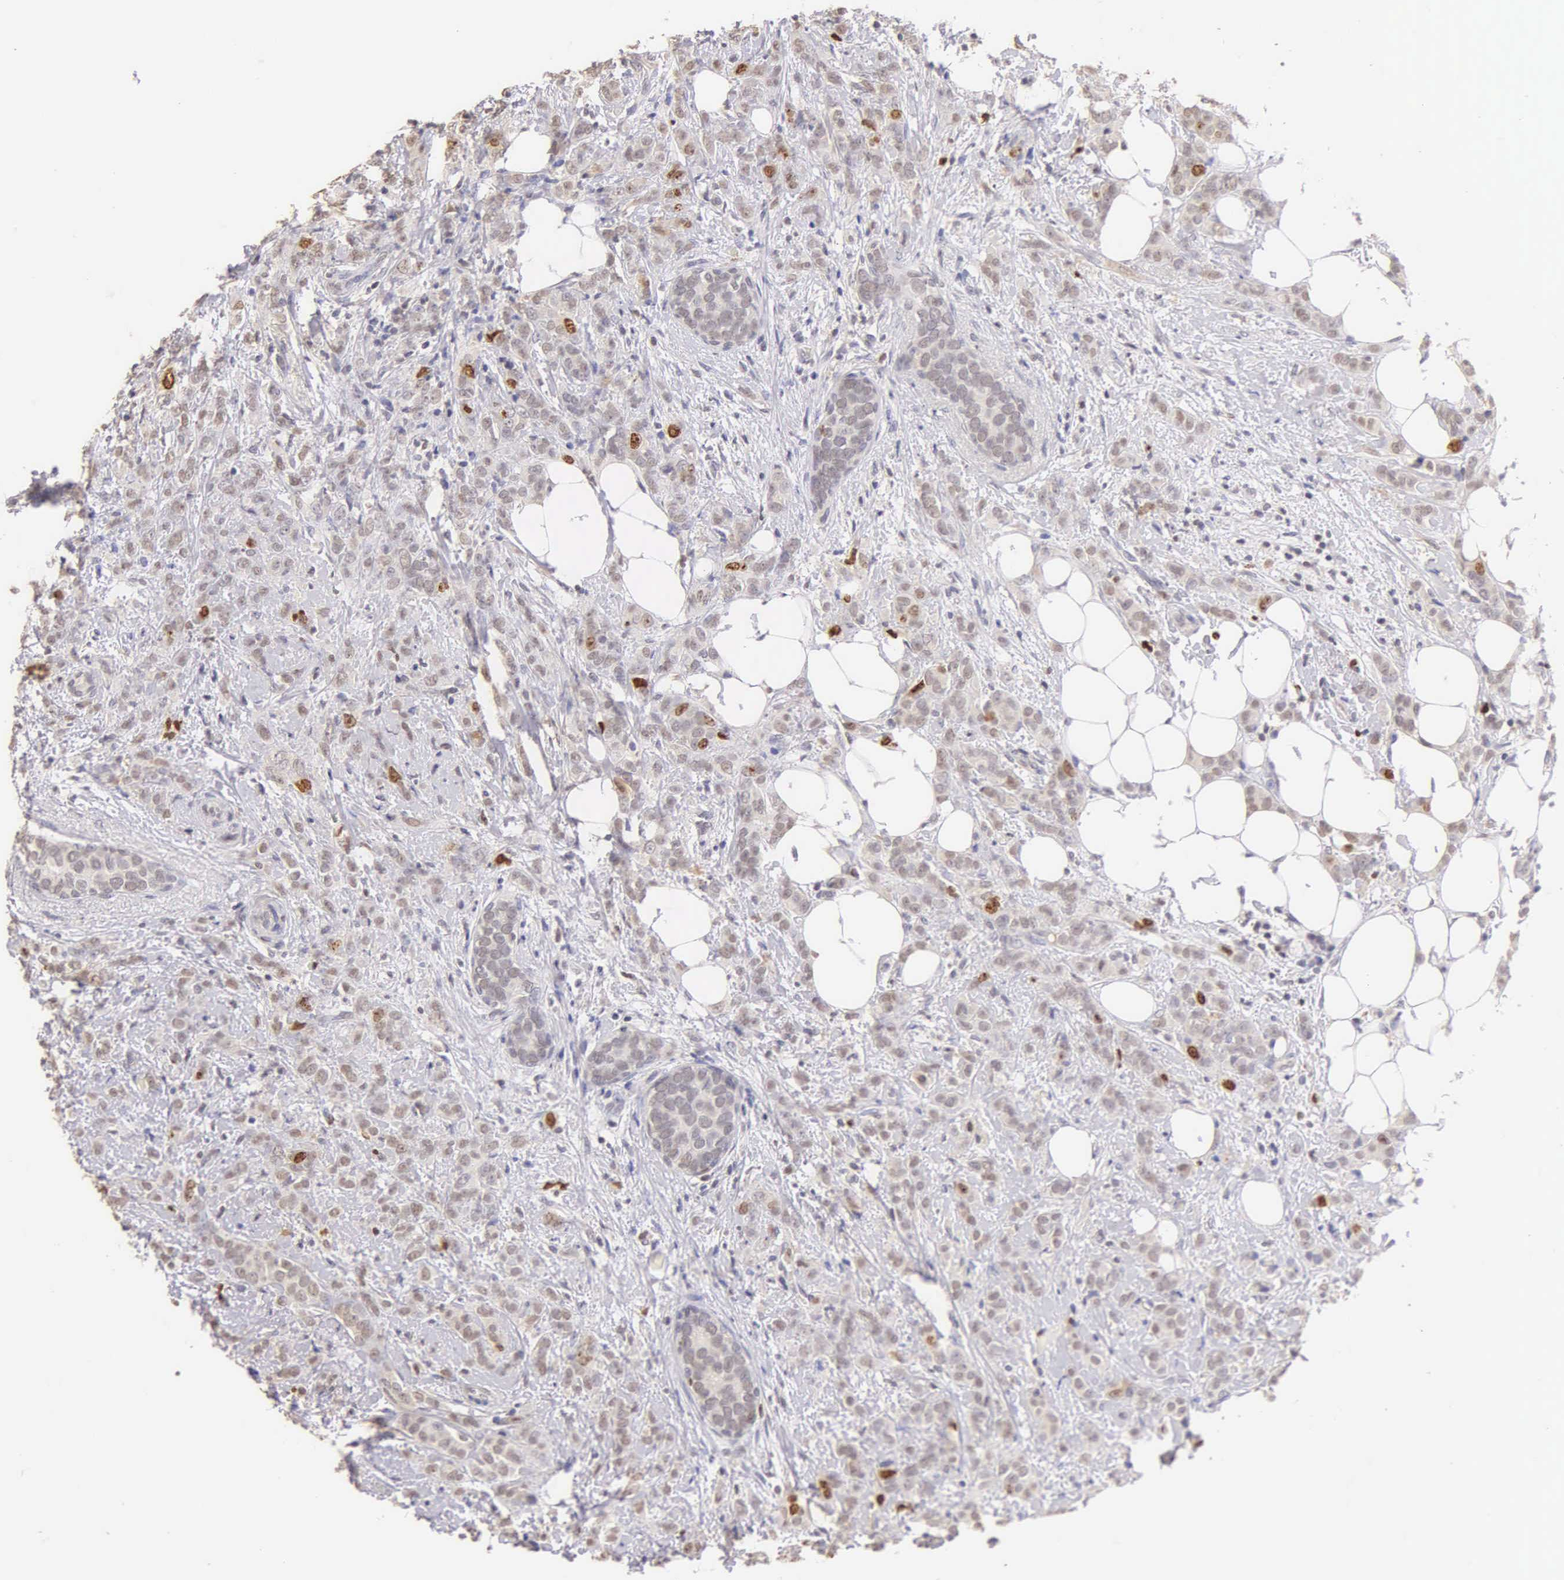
{"staining": {"intensity": "moderate", "quantity": "25%-75%", "location": "nuclear"}, "tissue": "breast cancer", "cell_type": "Tumor cells", "image_type": "cancer", "snomed": [{"axis": "morphology", "description": "Duct carcinoma"}, {"axis": "topography", "description": "Breast"}], "caption": "The micrograph exhibits a brown stain indicating the presence of a protein in the nuclear of tumor cells in breast intraductal carcinoma.", "gene": "MKI67", "patient": {"sex": "female", "age": 53}}